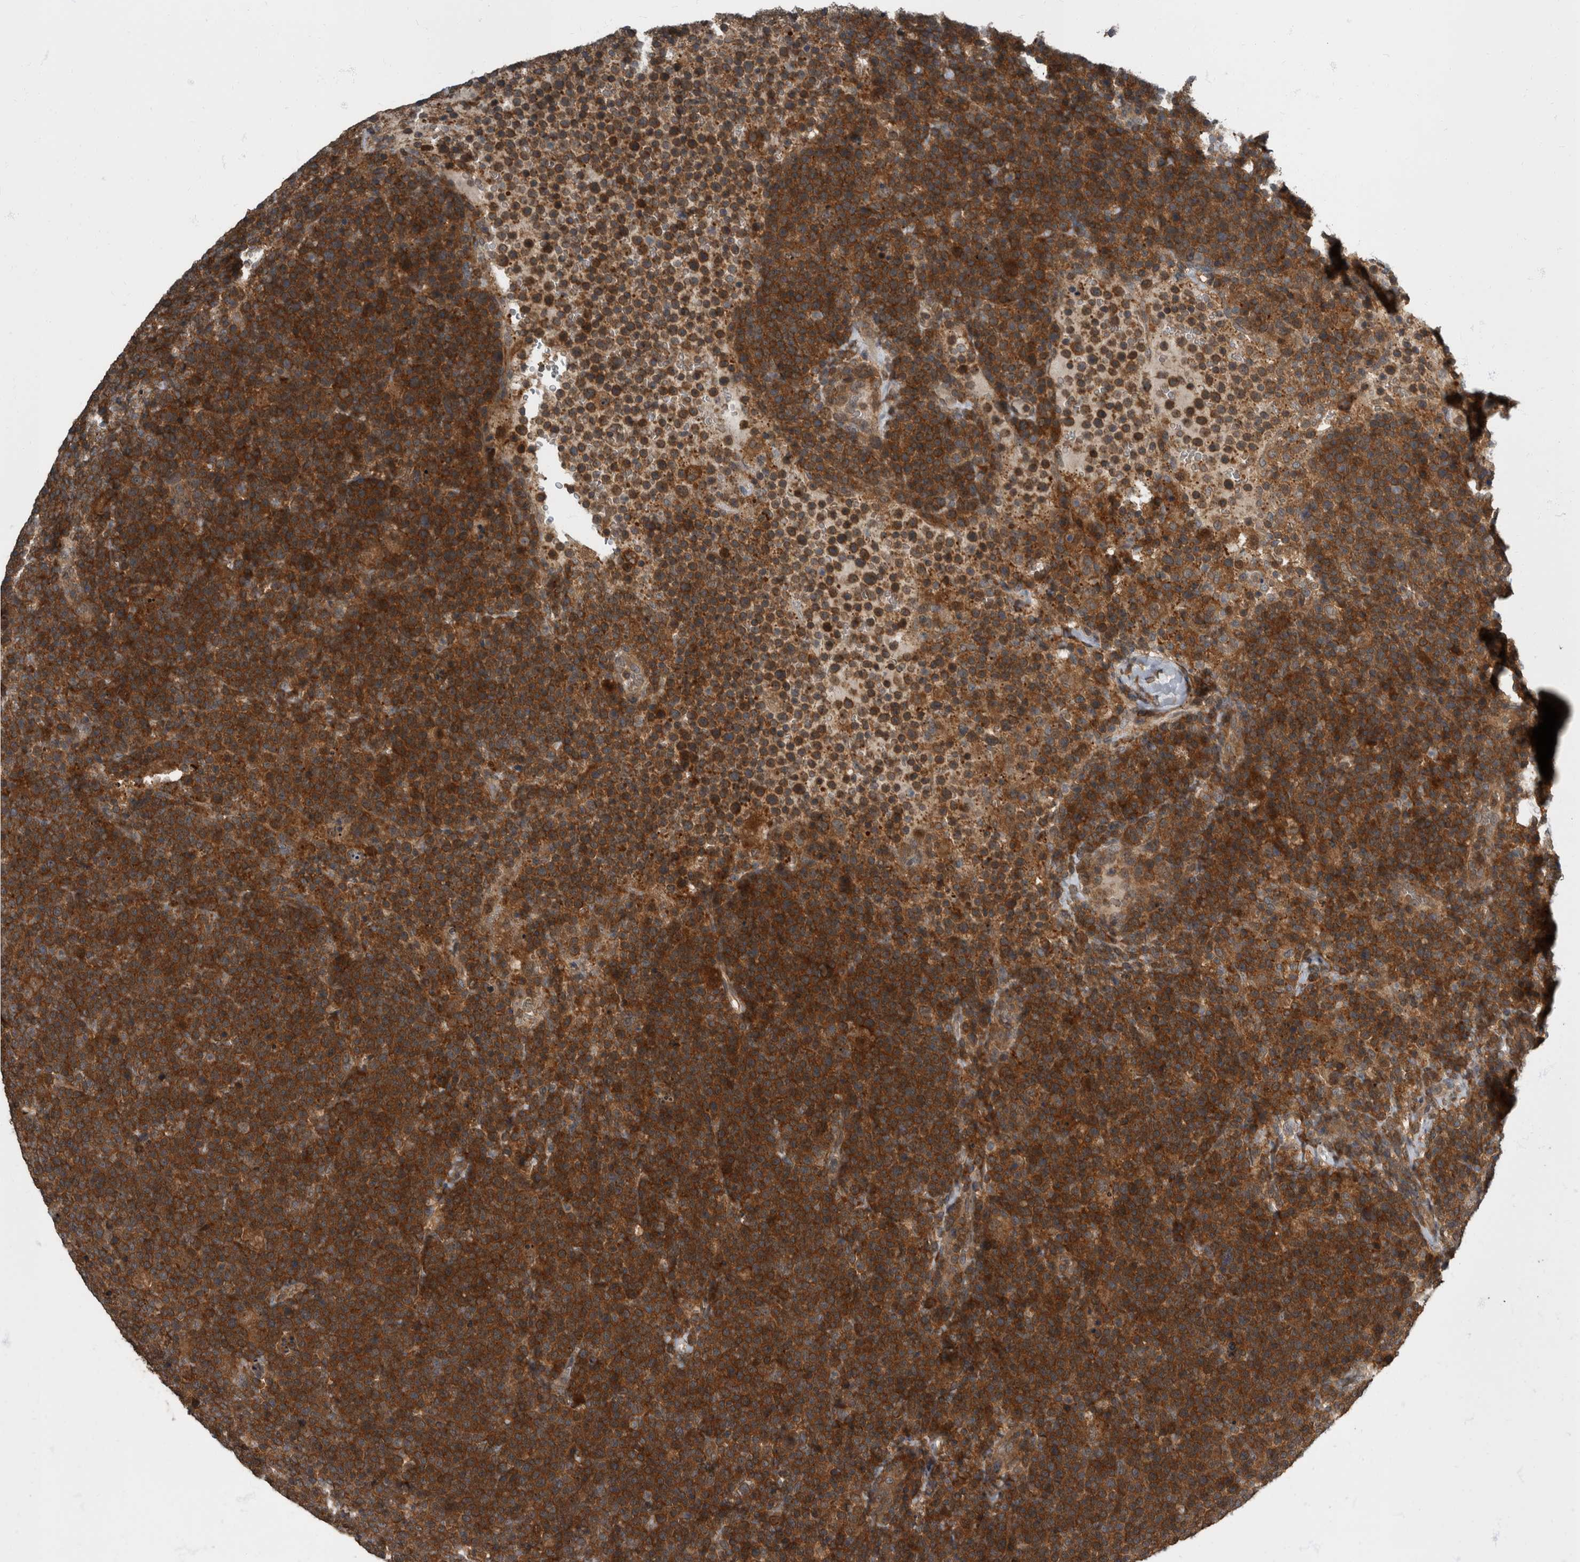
{"staining": {"intensity": "strong", "quantity": ">75%", "location": "cytoplasmic/membranous"}, "tissue": "lymphoma", "cell_type": "Tumor cells", "image_type": "cancer", "snomed": [{"axis": "morphology", "description": "Malignant lymphoma, non-Hodgkin's type, High grade"}, {"axis": "topography", "description": "Lymph node"}], "caption": "A high amount of strong cytoplasmic/membranous staining is identified in about >75% of tumor cells in malignant lymphoma, non-Hodgkin's type (high-grade) tissue. Nuclei are stained in blue.", "gene": "RABGGTB", "patient": {"sex": "male", "age": 61}}